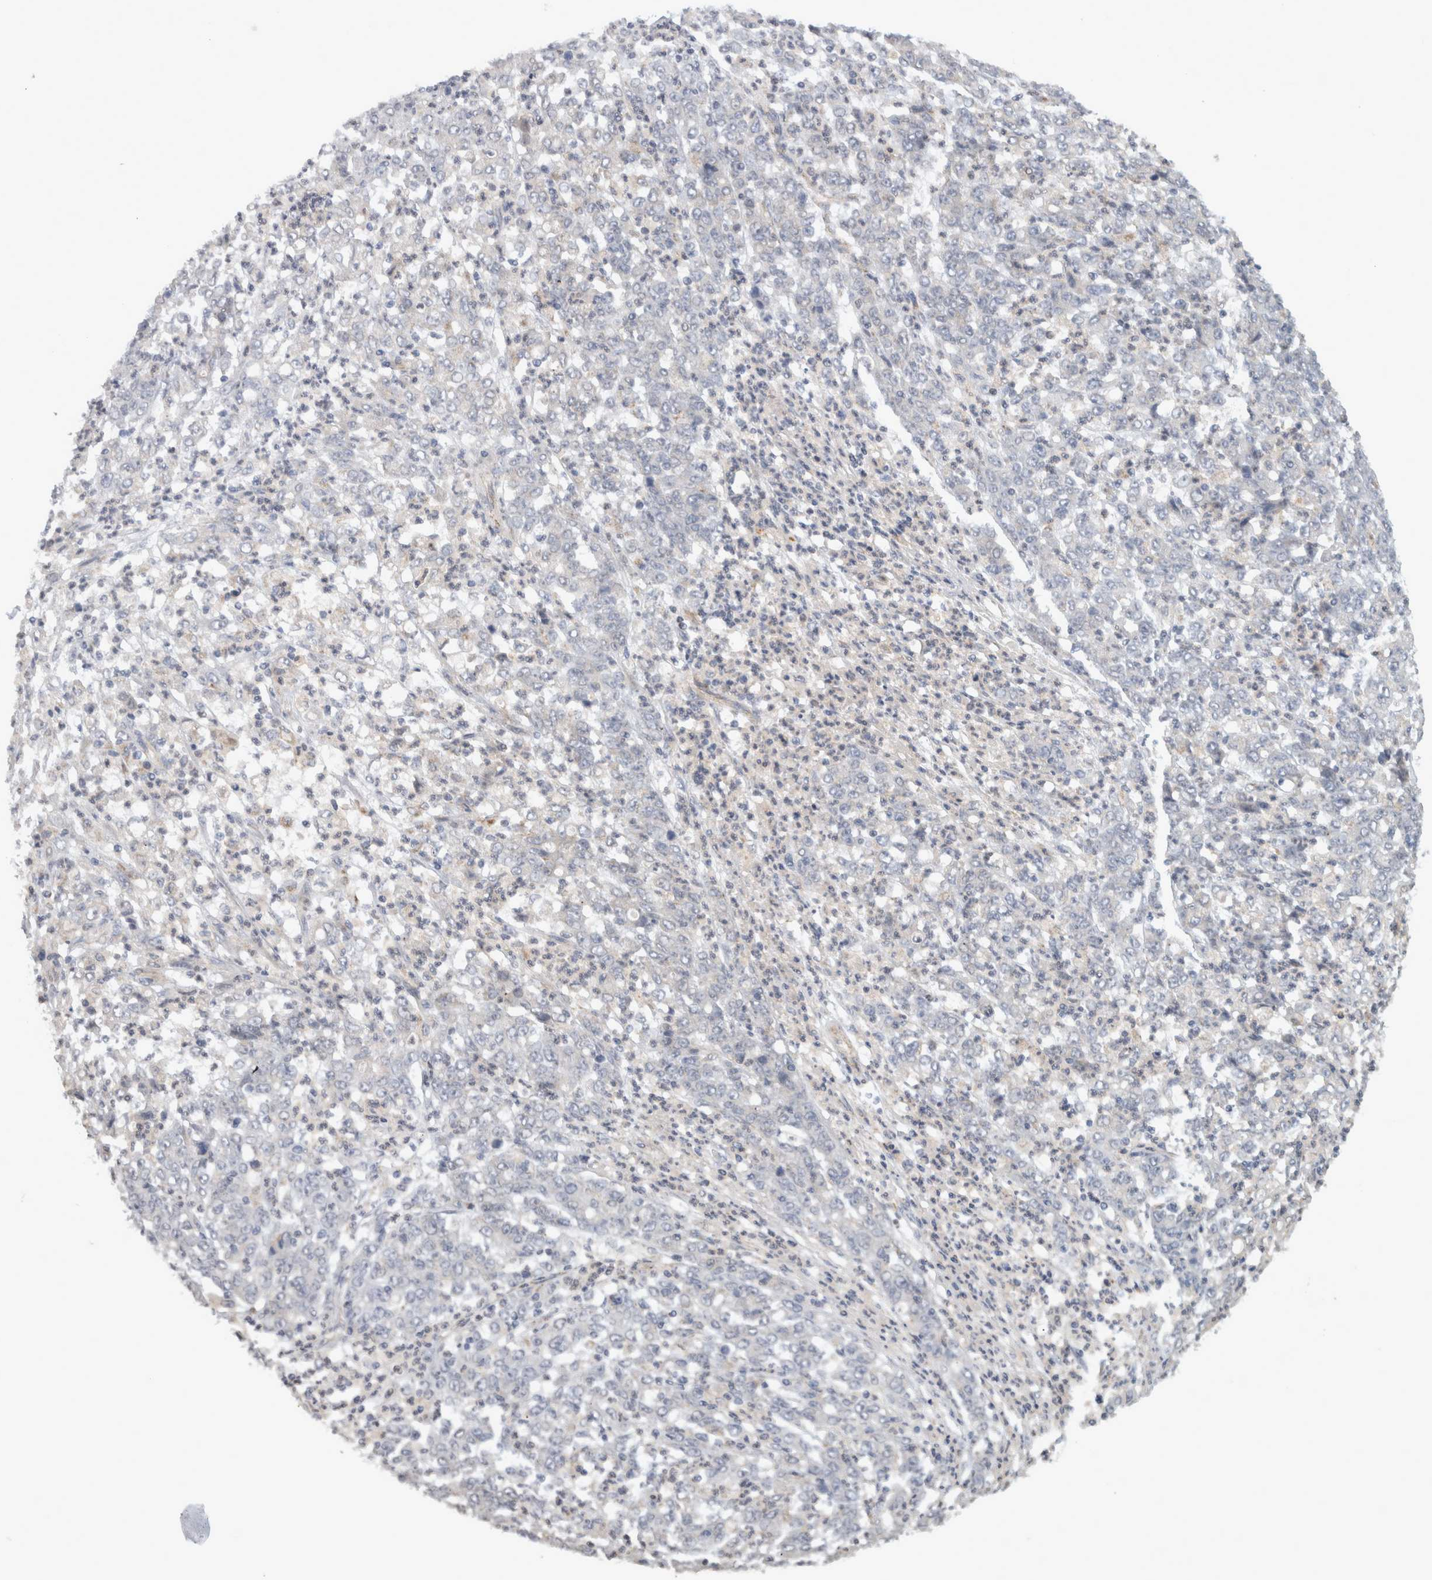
{"staining": {"intensity": "negative", "quantity": "none", "location": "none"}, "tissue": "stomach cancer", "cell_type": "Tumor cells", "image_type": "cancer", "snomed": [{"axis": "morphology", "description": "Adenocarcinoma, NOS"}, {"axis": "topography", "description": "Stomach, lower"}], "caption": "Human adenocarcinoma (stomach) stained for a protein using immunohistochemistry reveals no expression in tumor cells.", "gene": "RAB18", "patient": {"sex": "female", "age": 71}}